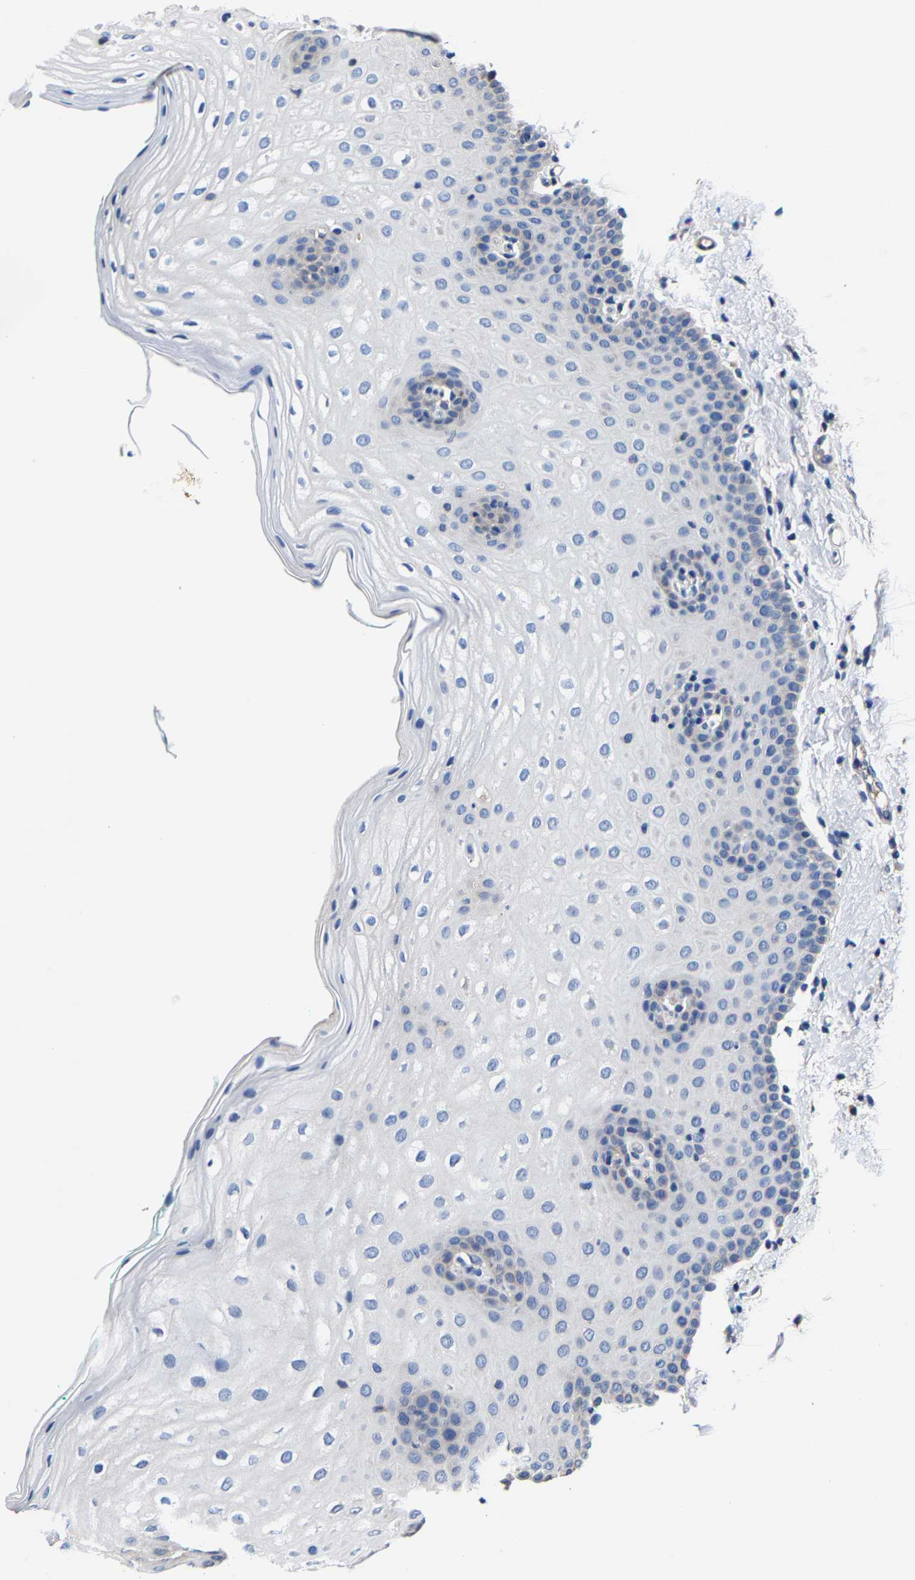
{"staining": {"intensity": "negative", "quantity": "none", "location": "none"}, "tissue": "oral mucosa", "cell_type": "Squamous epithelial cells", "image_type": "normal", "snomed": [{"axis": "morphology", "description": "Normal tissue, NOS"}, {"axis": "topography", "description": "Skin"}, {"axis": "topography", "description": "Oral tissue"}], "caption": "This is an immunohistochemistry micrograph of benign oral mucosa. There is no expression in squamous epithelial cells.", "gene": "SRPK2", "patient": {"sex": "male", "age": 84}}